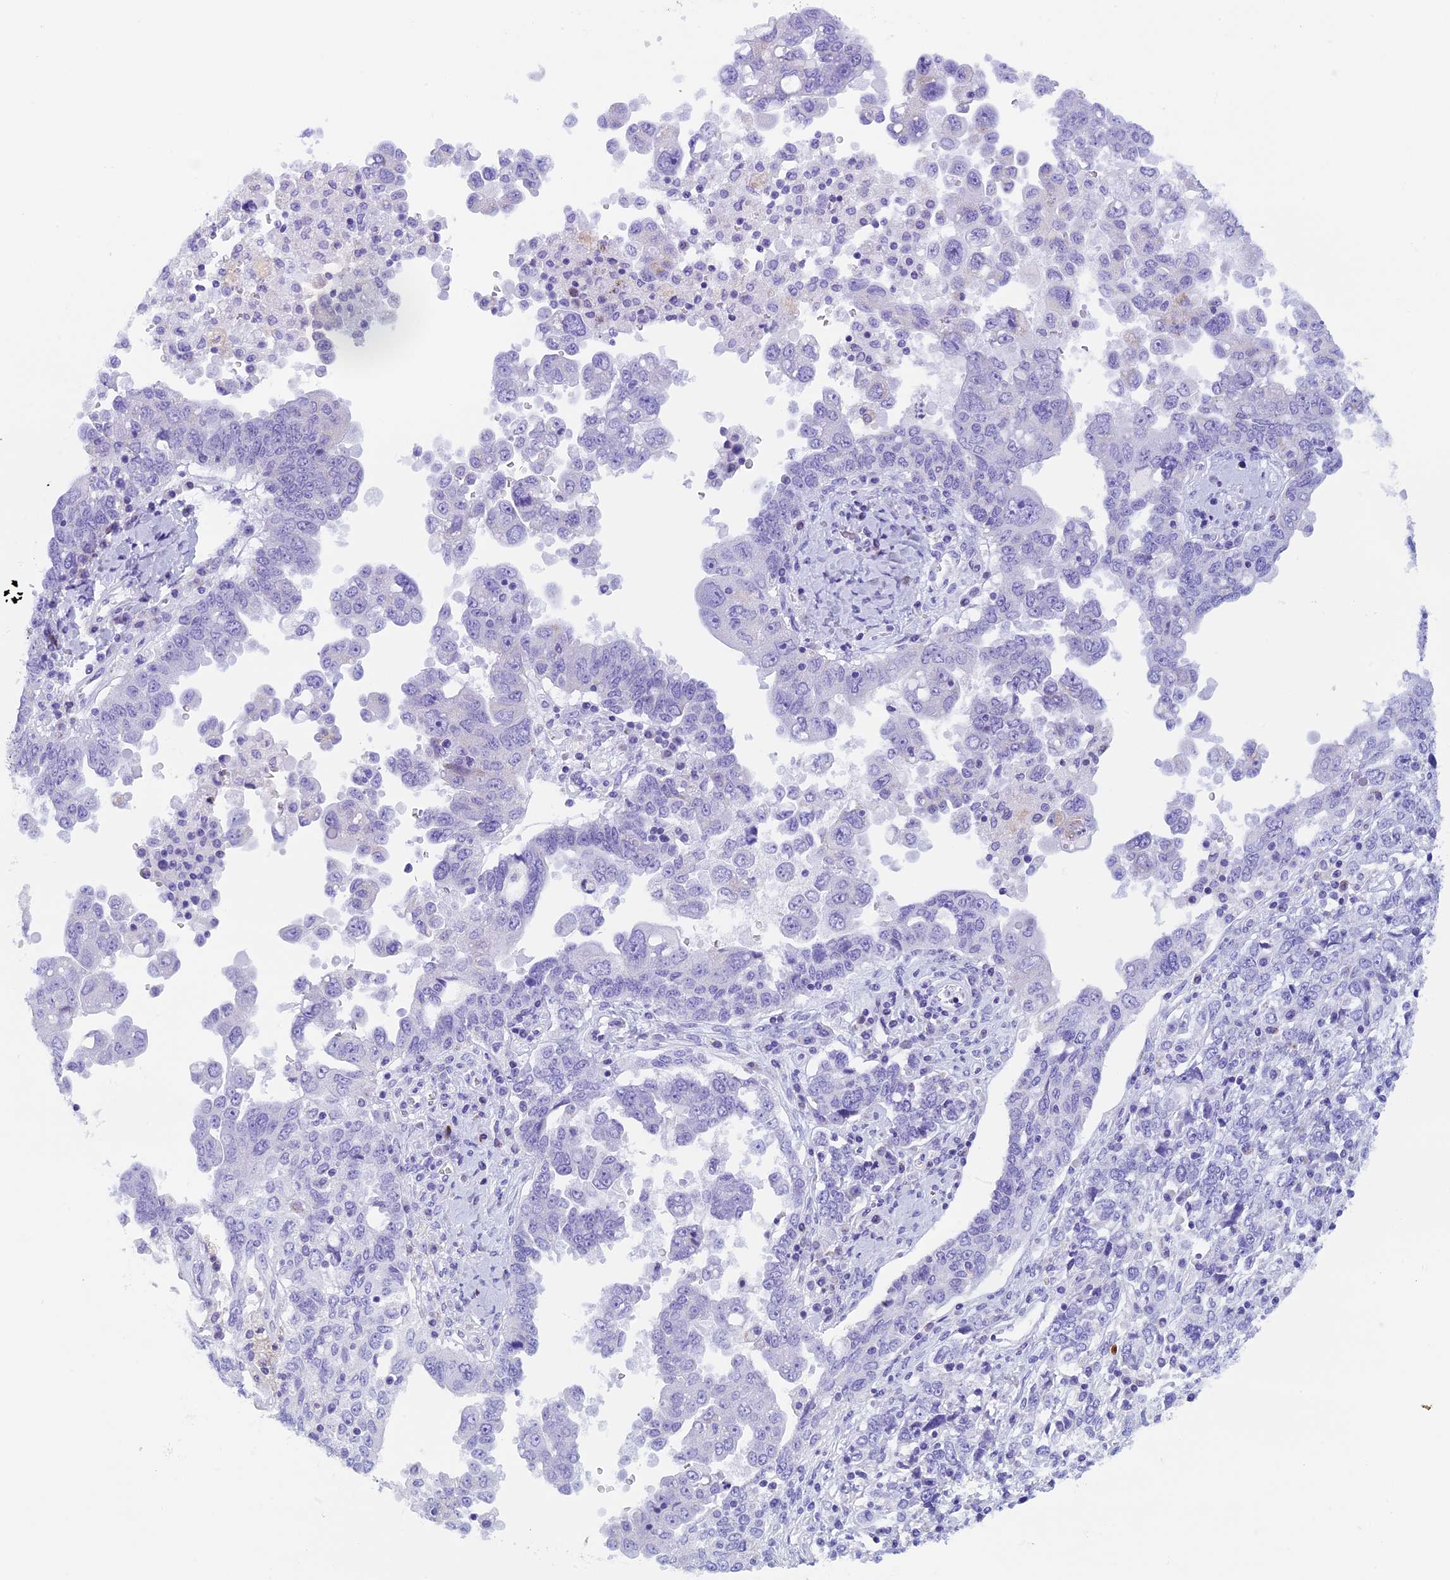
{"staining": {"intensity": "negative", "quantity": "none", "location": "none"}, "tissue": "ovarian cancer", "cell_type": "Tumor cells", "image_type": "cancer", "snomed": [{"axis": "morphology", "description": "Carcinoma, endometroid"}, {"axis": "topography", "description": "Ovary"}], "caption": "Endometroid carcinoma (ovarian) was stained to show a protein in brown. There is no significant staining in tumor cells. (DAB (3,3'-diaminobenzidine) immunohistochemistry (IHC), high magnification).", "gene": "ZNF563", "patient": {"sex": "female", "age": 62}}